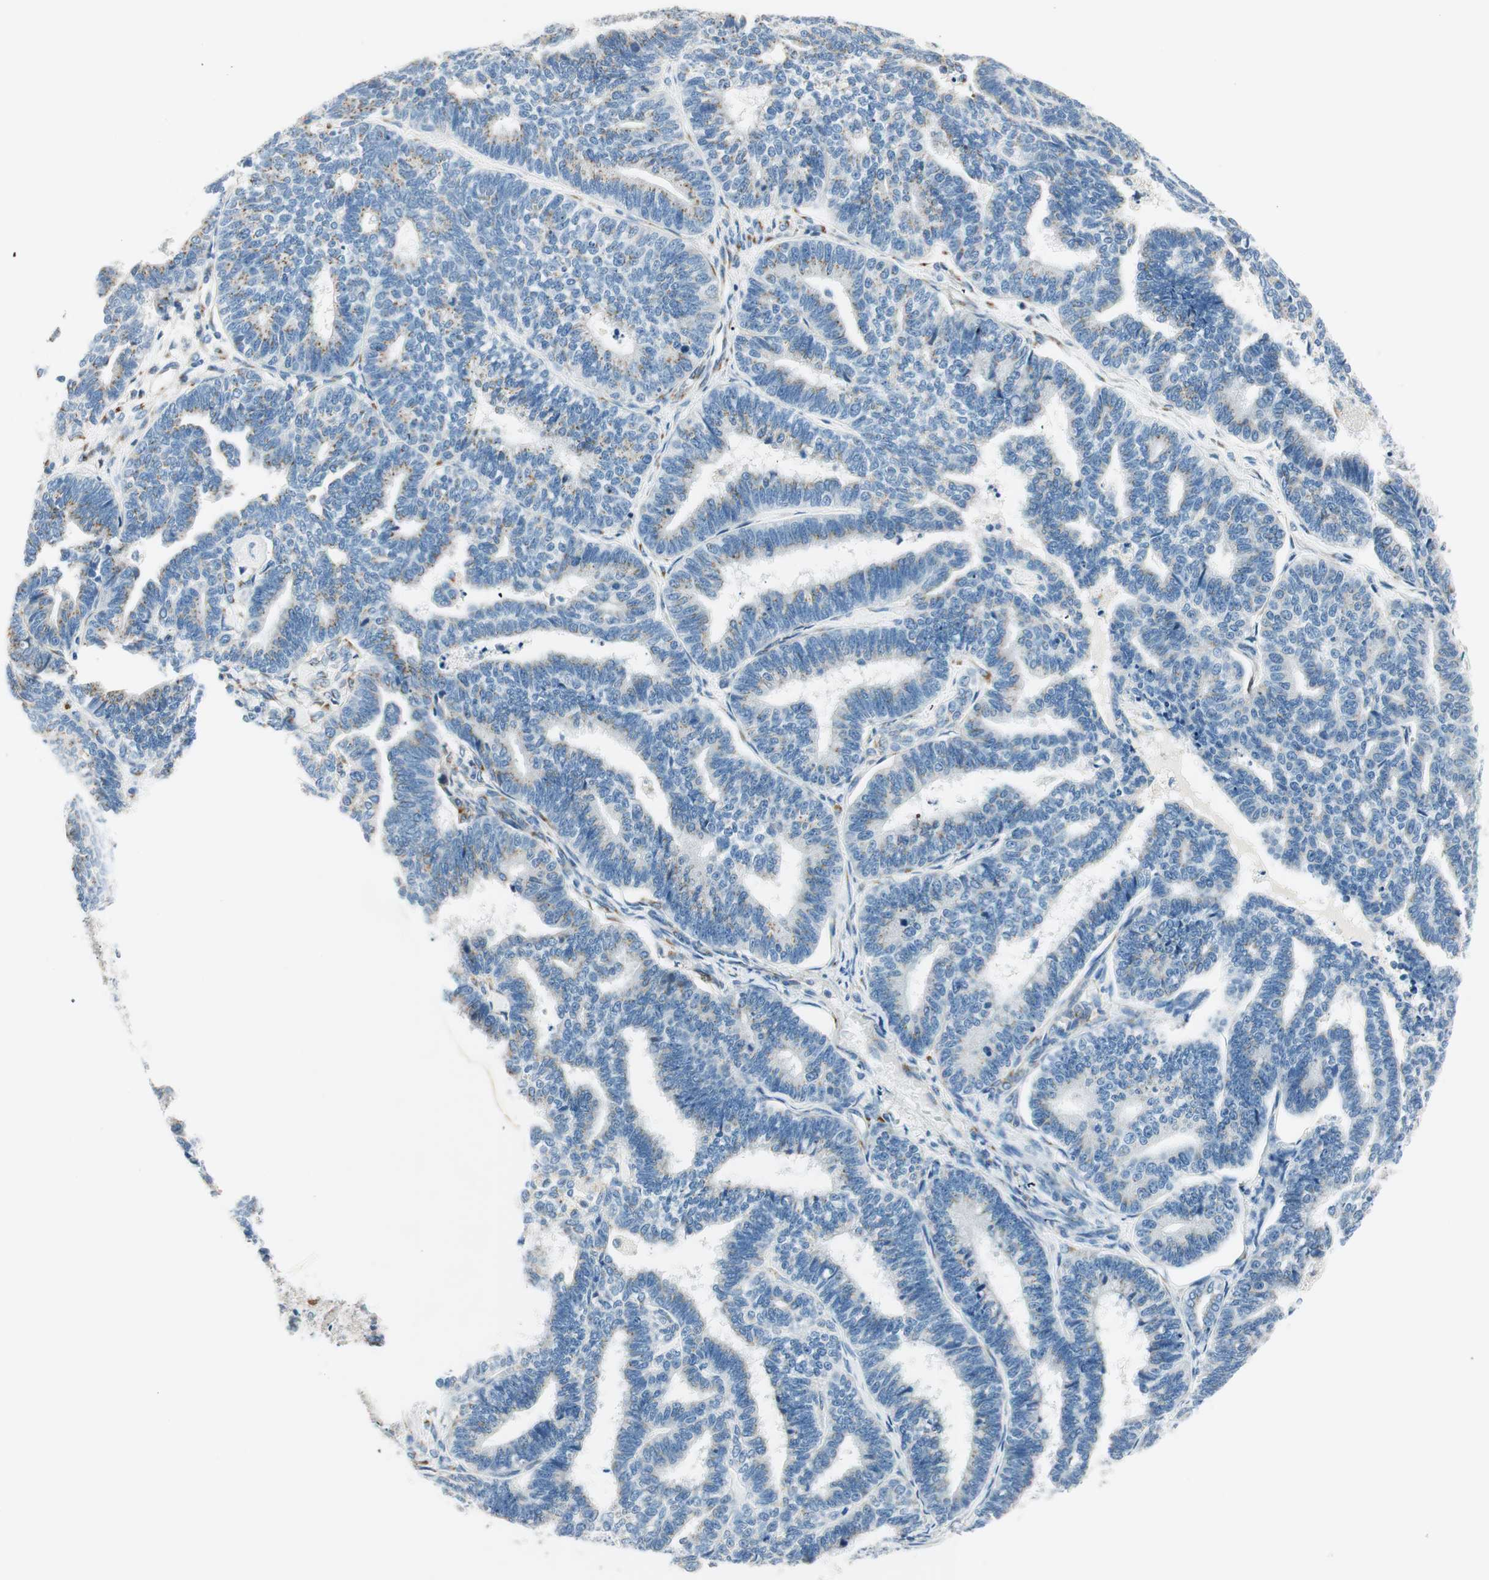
{"staining": {"intensity": "moderate", "quantity": "<25%", "location": "cytoplasmic/membranous"}, "tissue": "endometrial cancer", "cell_type": "Tumor cells", "image_type": "cancer", "snomed": [{"axis": "morphology", "description": "Adenocarcinoma, NOS"}, {"axis": "topography", "description": "Endometrium"}], "caption": "Immunohistochemistry (IHC) micrograph of endometrial cancer (adenocarcinoma) stained for a protein (brown), which displays low levels of moderate cytoplasmic/membranous positivity in approximately <25% of tumor cells.", "gene": "TMF1", "patient": {"sex": "female", "age": 70}}